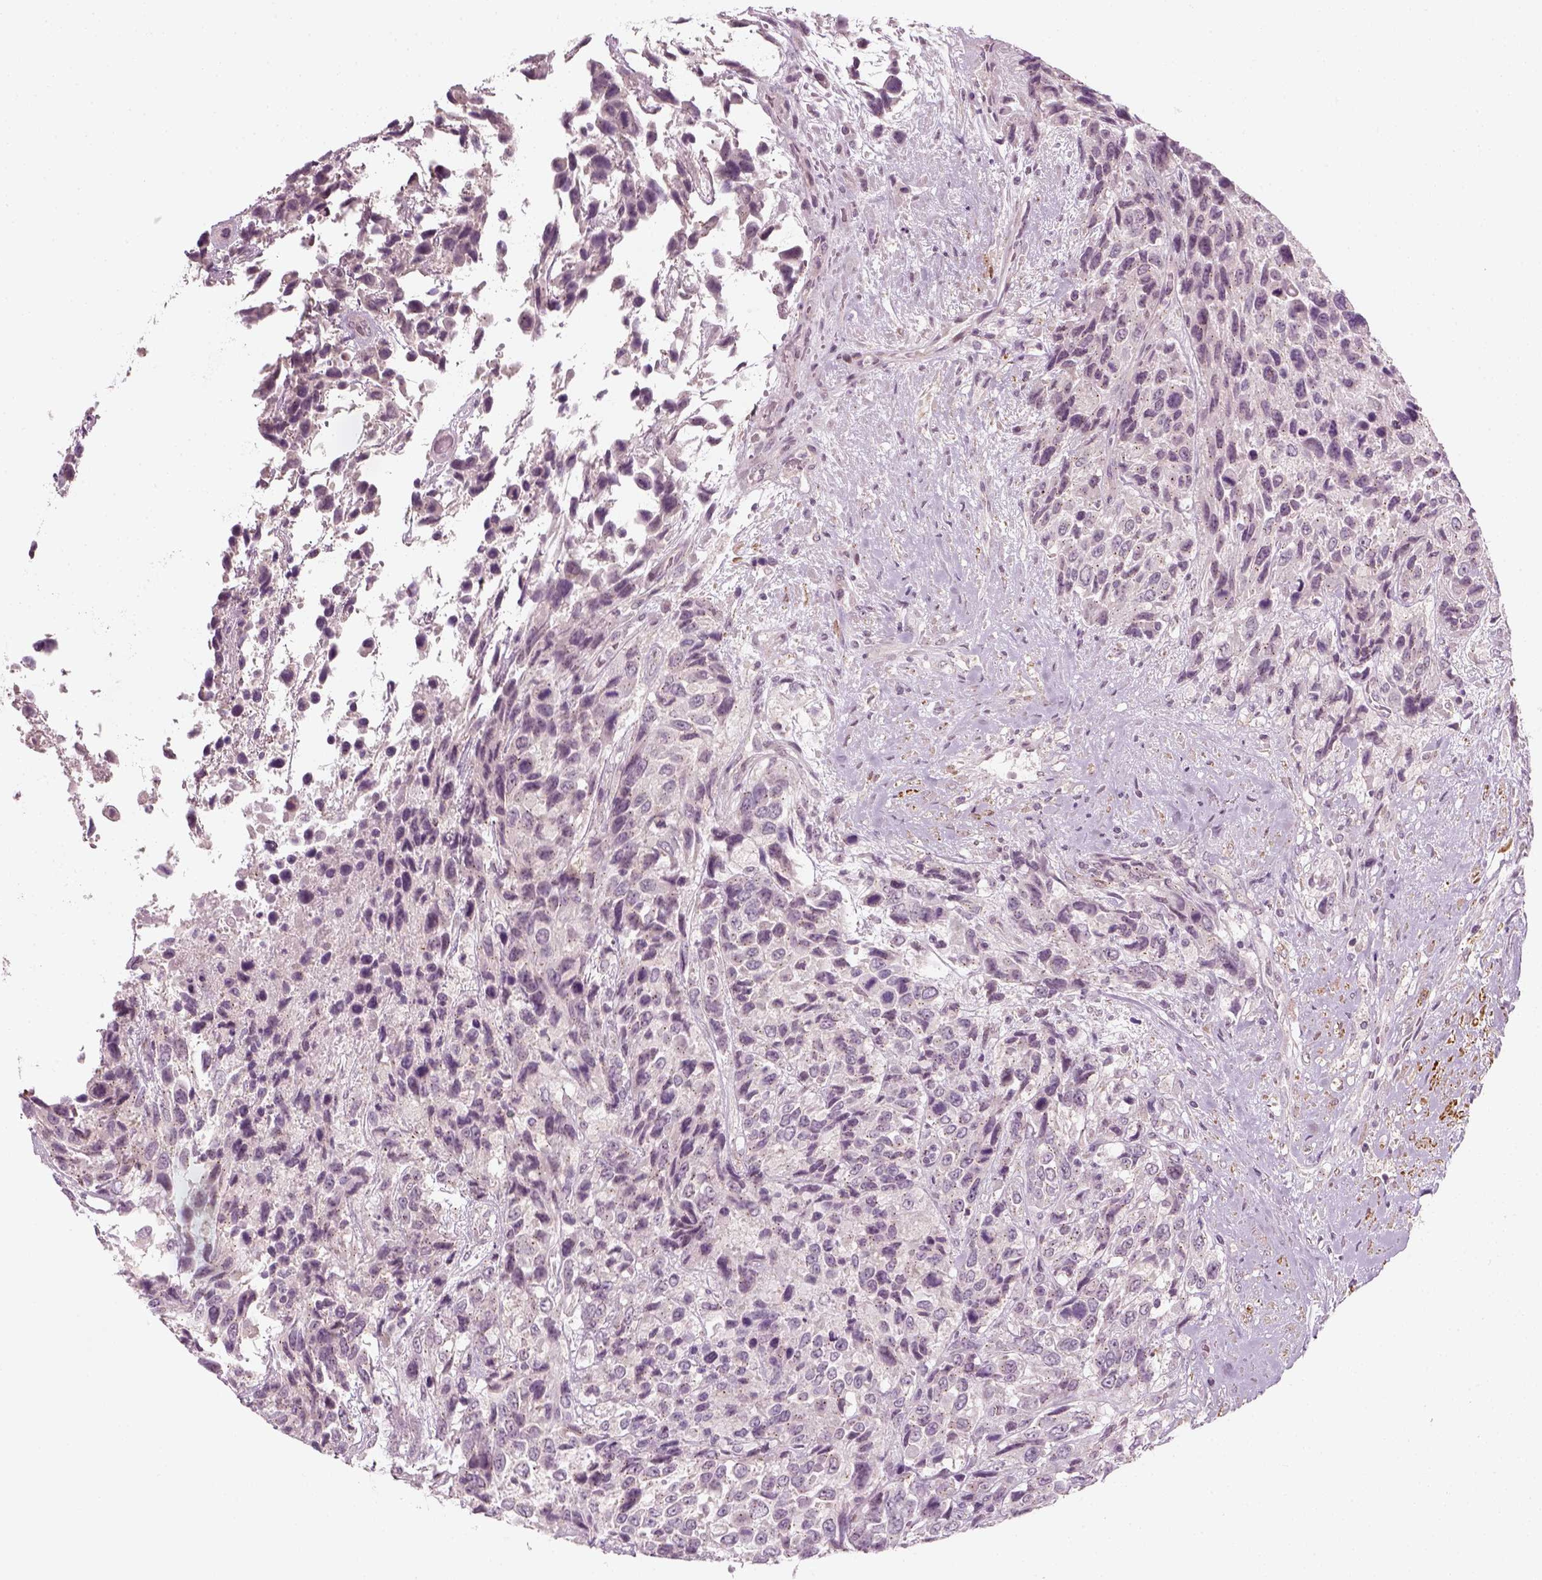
{"staining": {"intensity": "negative", "quantity": "none", "location": "none"}, "tissue": "urothelial cancer", "cell_type": "Tumor cells", "image_type": "cancer", "snomed": [{"axis": "morphology", "description": "Urothelial carcinoma, High grade"}, {"axis": "topography", "description": "Urinary bladder"}], "caption": "There is no significant expression in tumor cells of urothelial cancer.", "gene": "MLIP", "patient": {"sex": "female", "age": 70}}